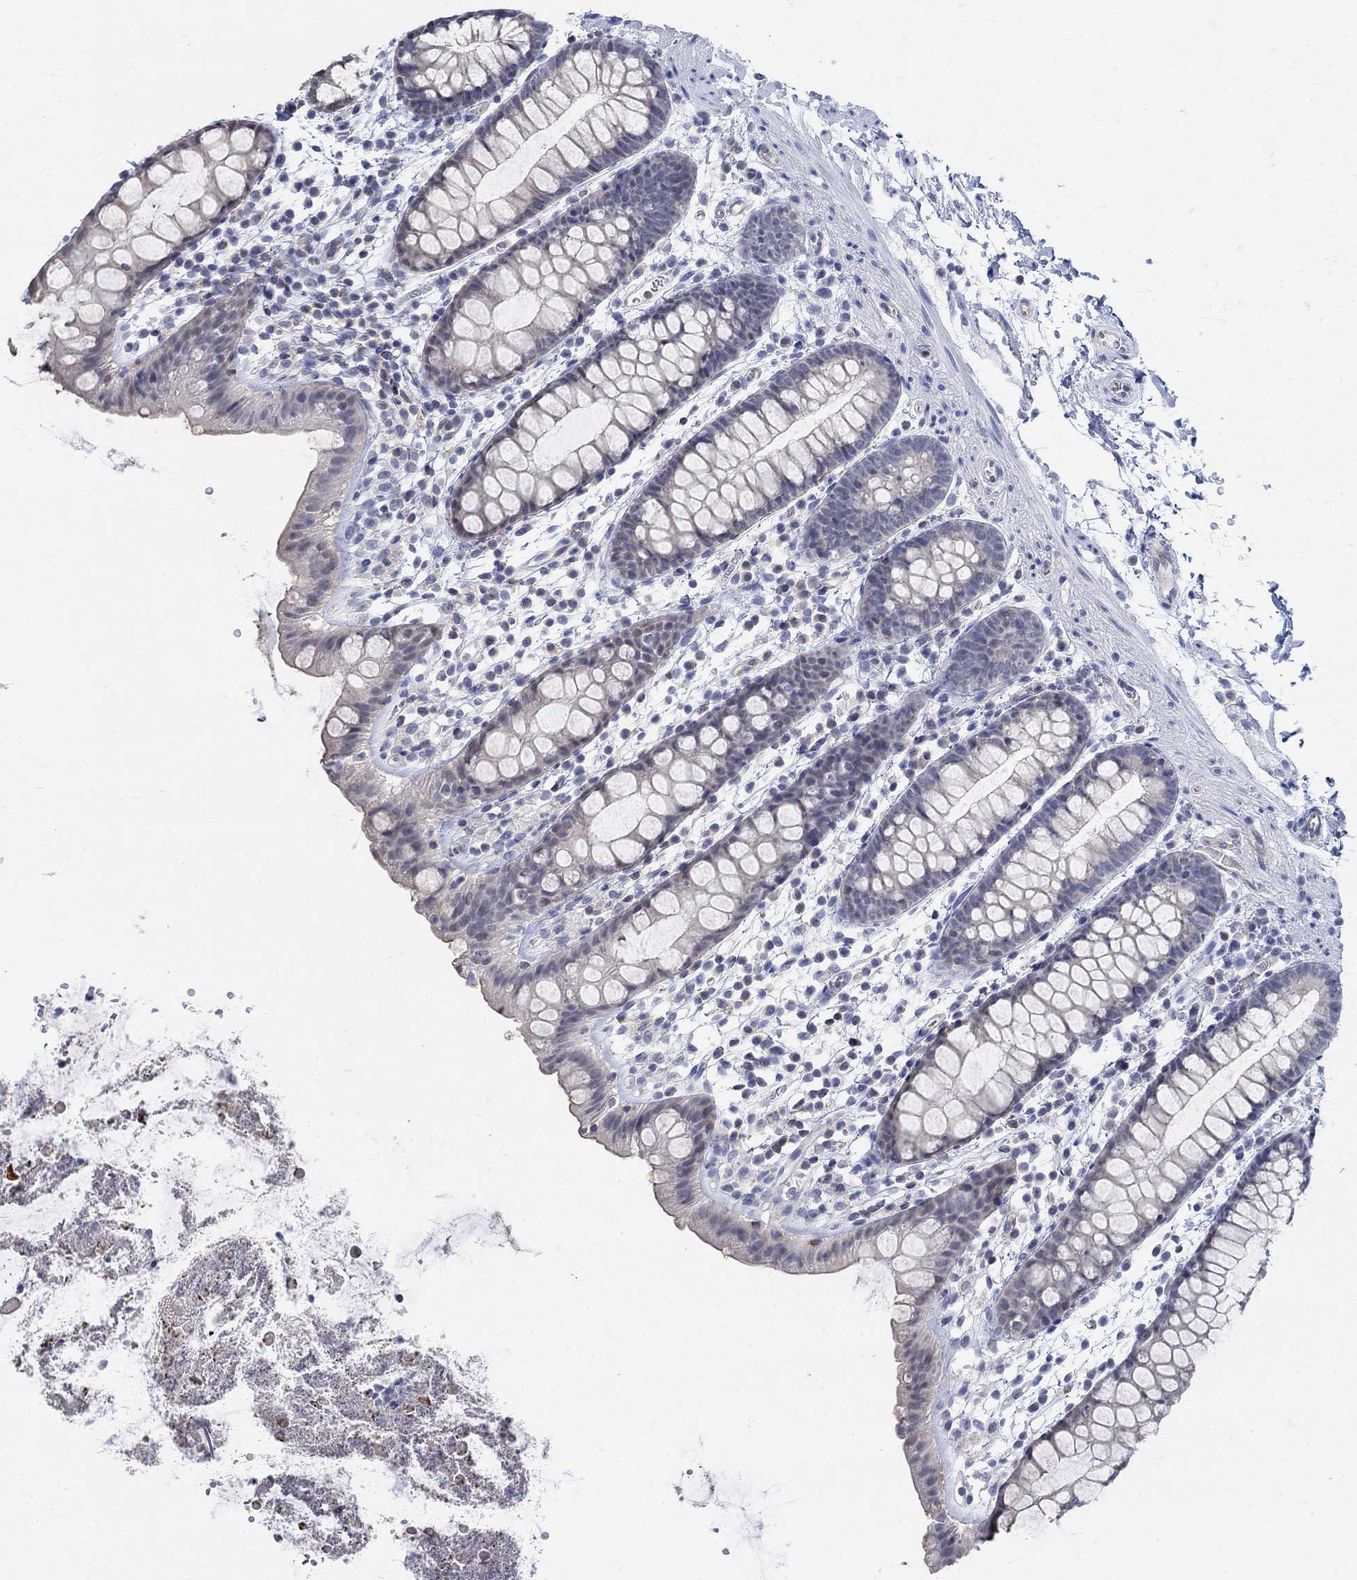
{"staining": {"intensity": "negative", "quantity": "none", "location": "none"}, "tissue": "rectum", "cell_type": "Glandular cells", "image_type": "normal", "snomed": [{"axis": "morphology", "description": "Normal tissue, NOS"}, {"axis": "topography", "description": "Rectum"}], "caption": "The photomicrograph exhibits no staining of glandular cells in benign rectum.", "gene": "PHF21B", "patient": {"sex": "male", "age": 57}}